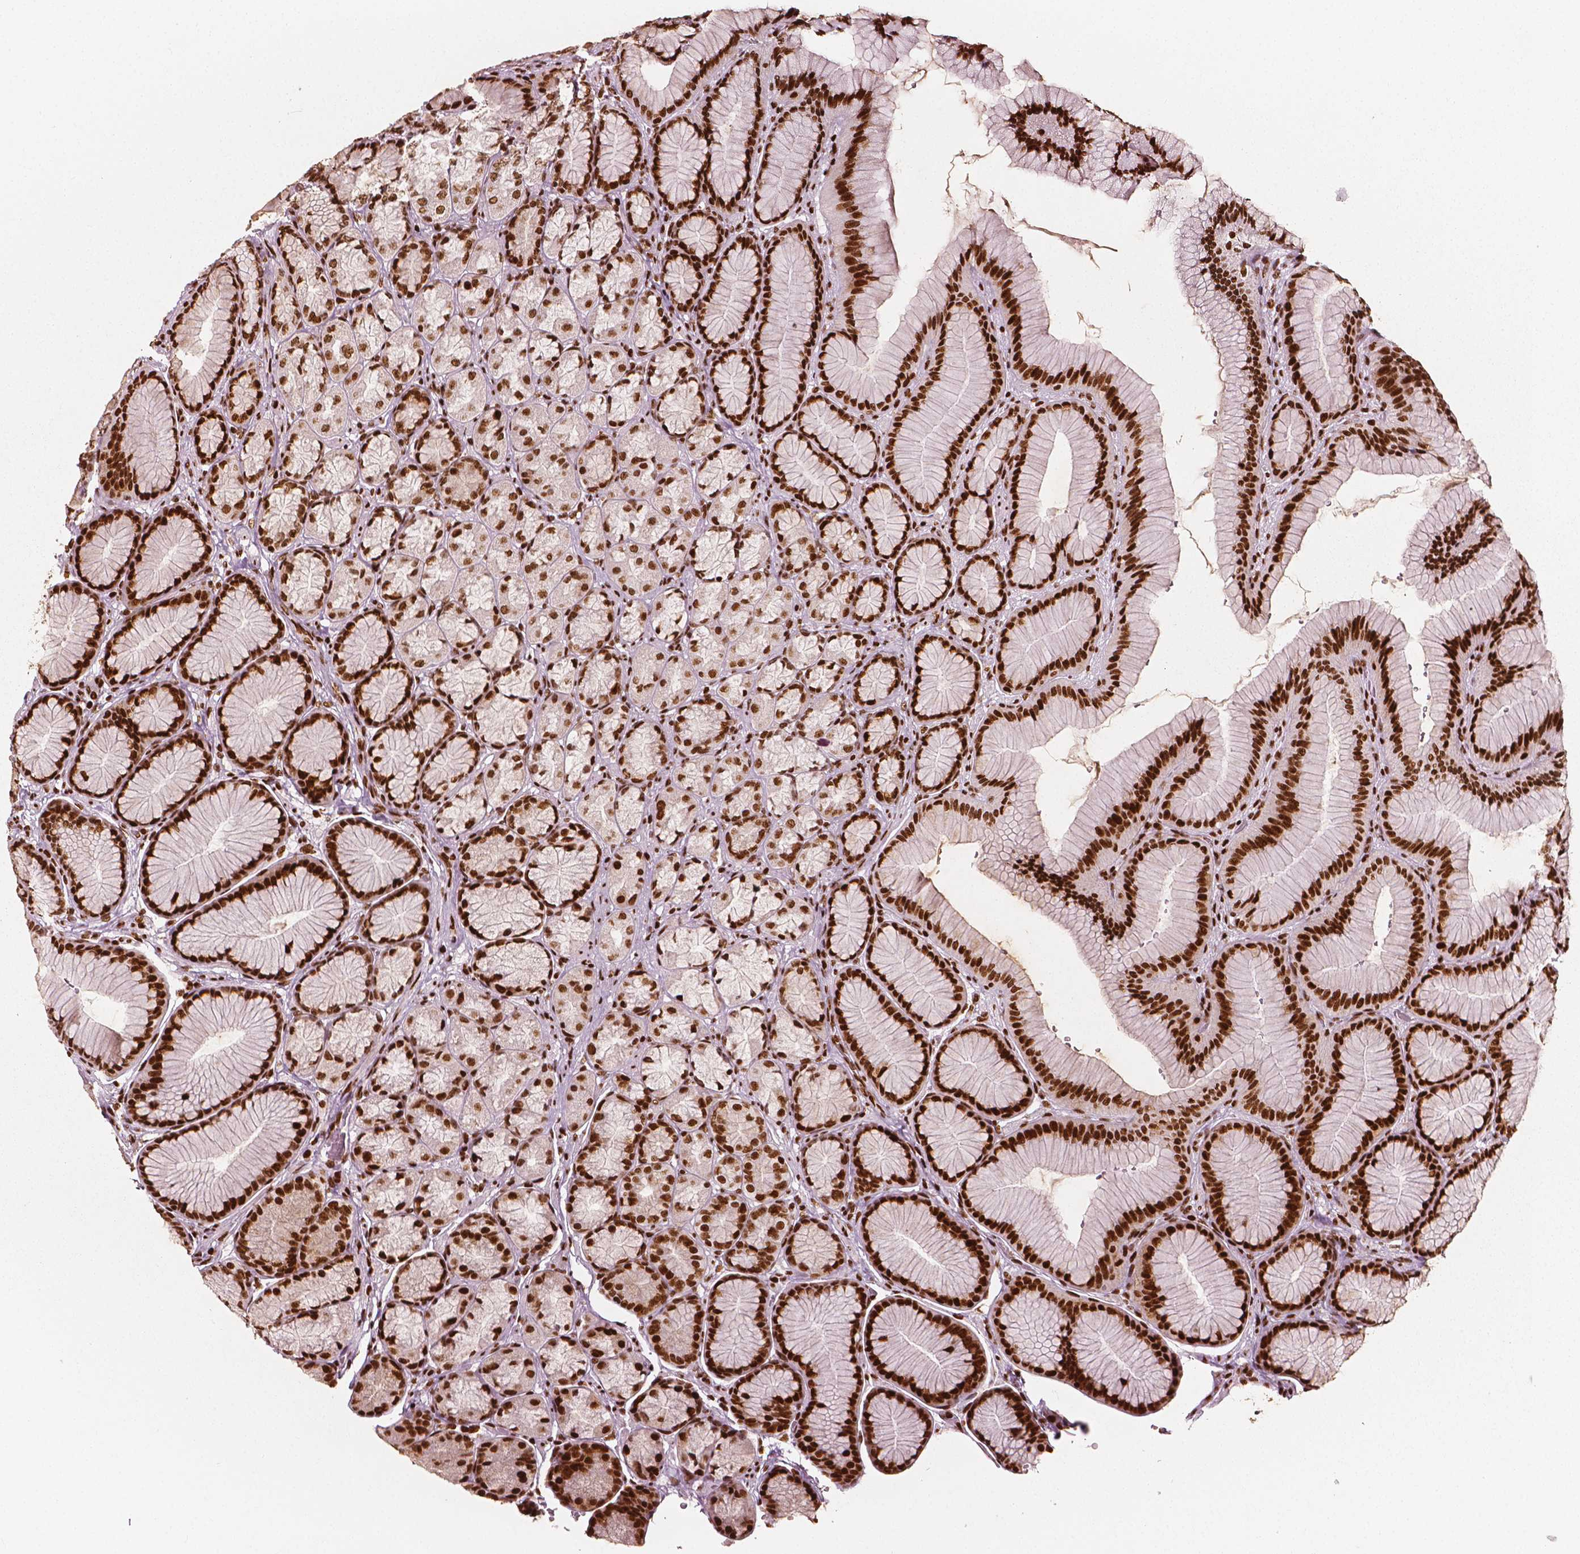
{"staining": {"intensity": "strong", "quantity": ">75%", "location": "nuclear"}, "tissue": "stomach", "cell_type": "Glandular cells", "image_type": "normal", "snomed": [{"axis": "morphology", "description": "Normal tissue, NOS"}, {"axis": "morphology", "description": "Adenocarcinoma, NOS"}, {"axis": "morphology", "description": "Adenocarcinoma, High grade"}, {"axis": "topography", "description": "Stomach, upper"}, {"axis": "topography", "description": "Stomach"}], "caption": "Protein expression analysis of unremarkable stomach reveals strong nuclear positivity in approximately >75% of glandular cells.", "gene": "CTCF", "patient": {"sex": "female", "age": 65}}